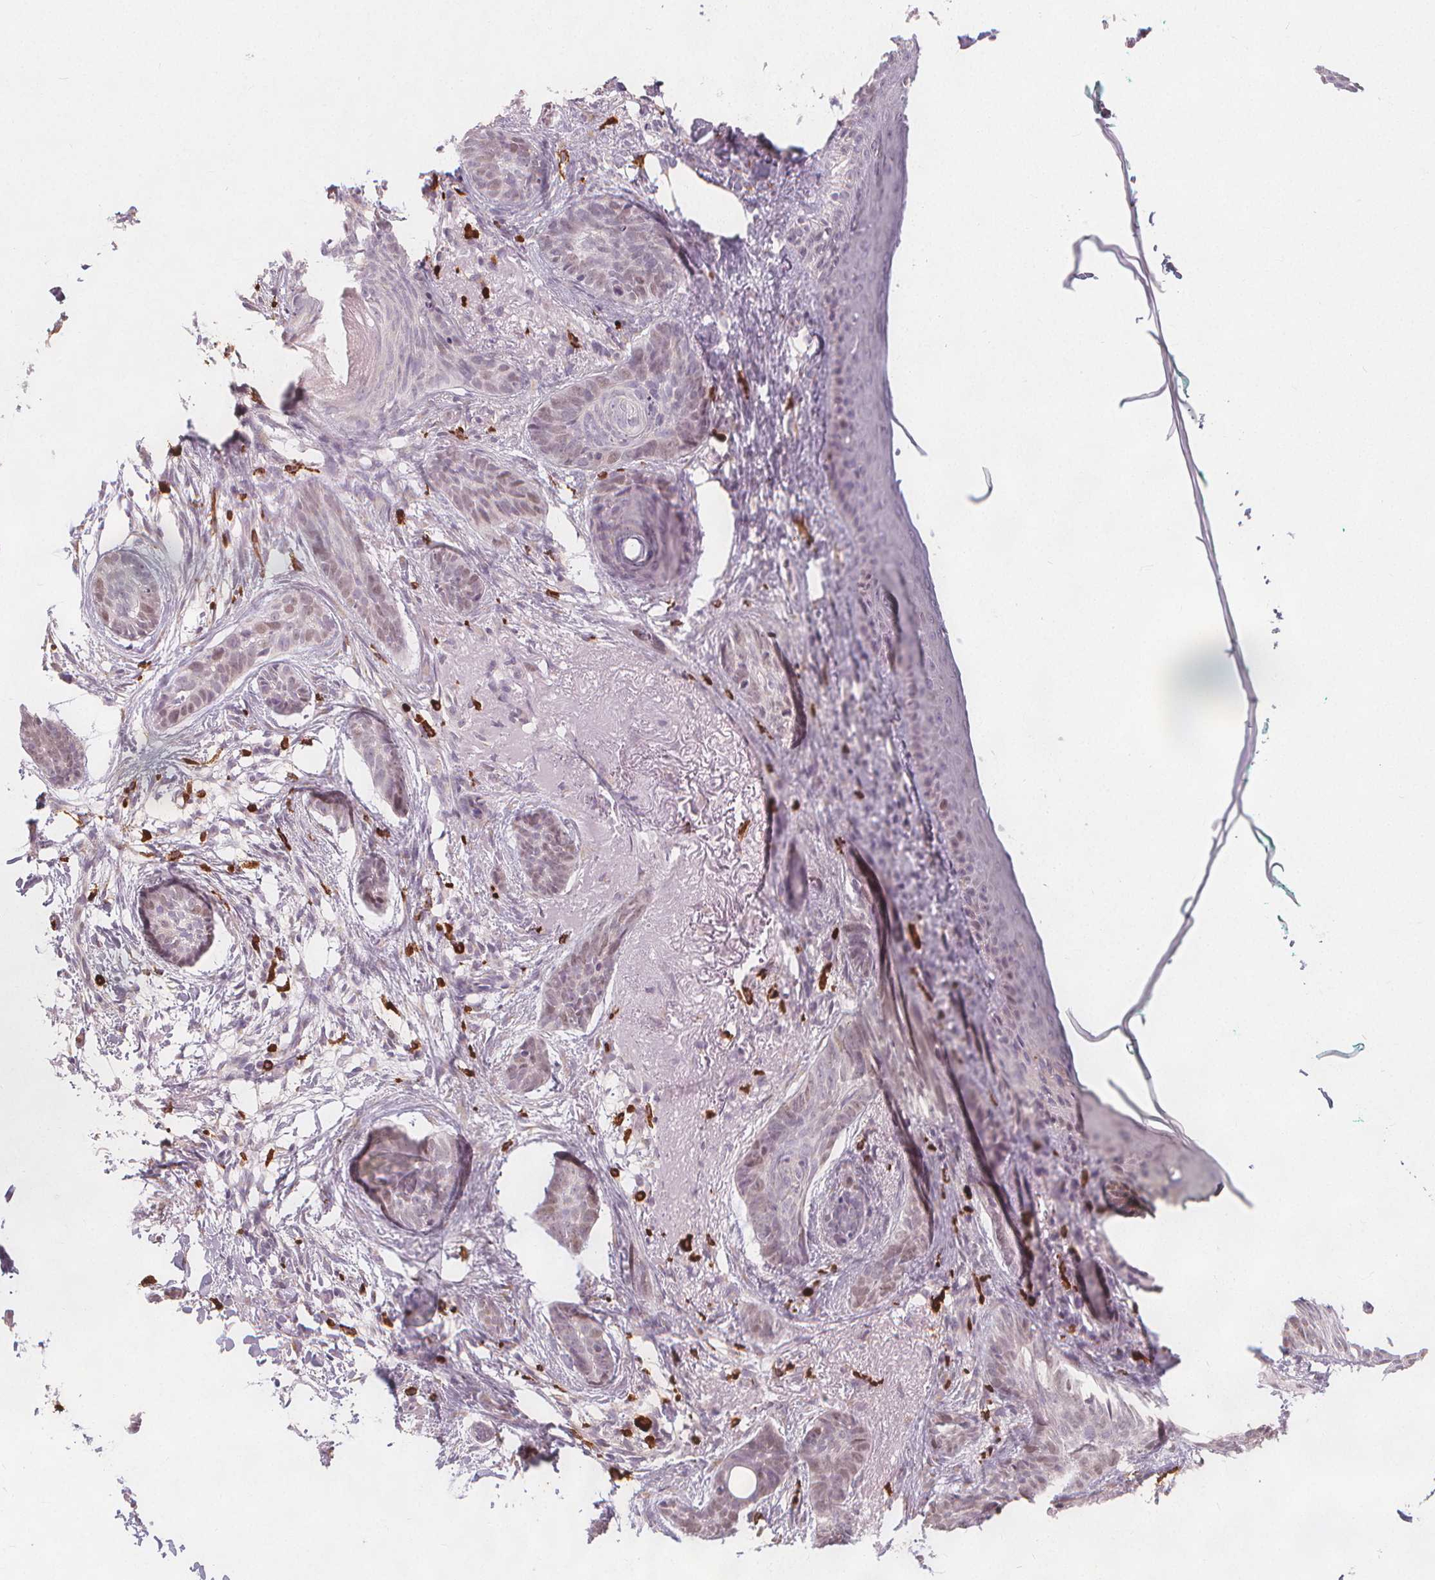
{"staining": {"intensity": "negative", "quantity": "none", "location": "none"}, "tissue": "skin cancer", "cell_type": "Tumor cells", "image_type": "cancer", "snomed": [{"axis": "morphology", "description": "Basal cell carcinoma"}, {"axis": "topography", "description": "Skin"}], "caption": "Immunohistochemical staining of skin basal cell carcinoma reveals no significant positivity in tumor cells.", "gene": "TIPIN", "patient": {"sex": "female", "age": 78}}